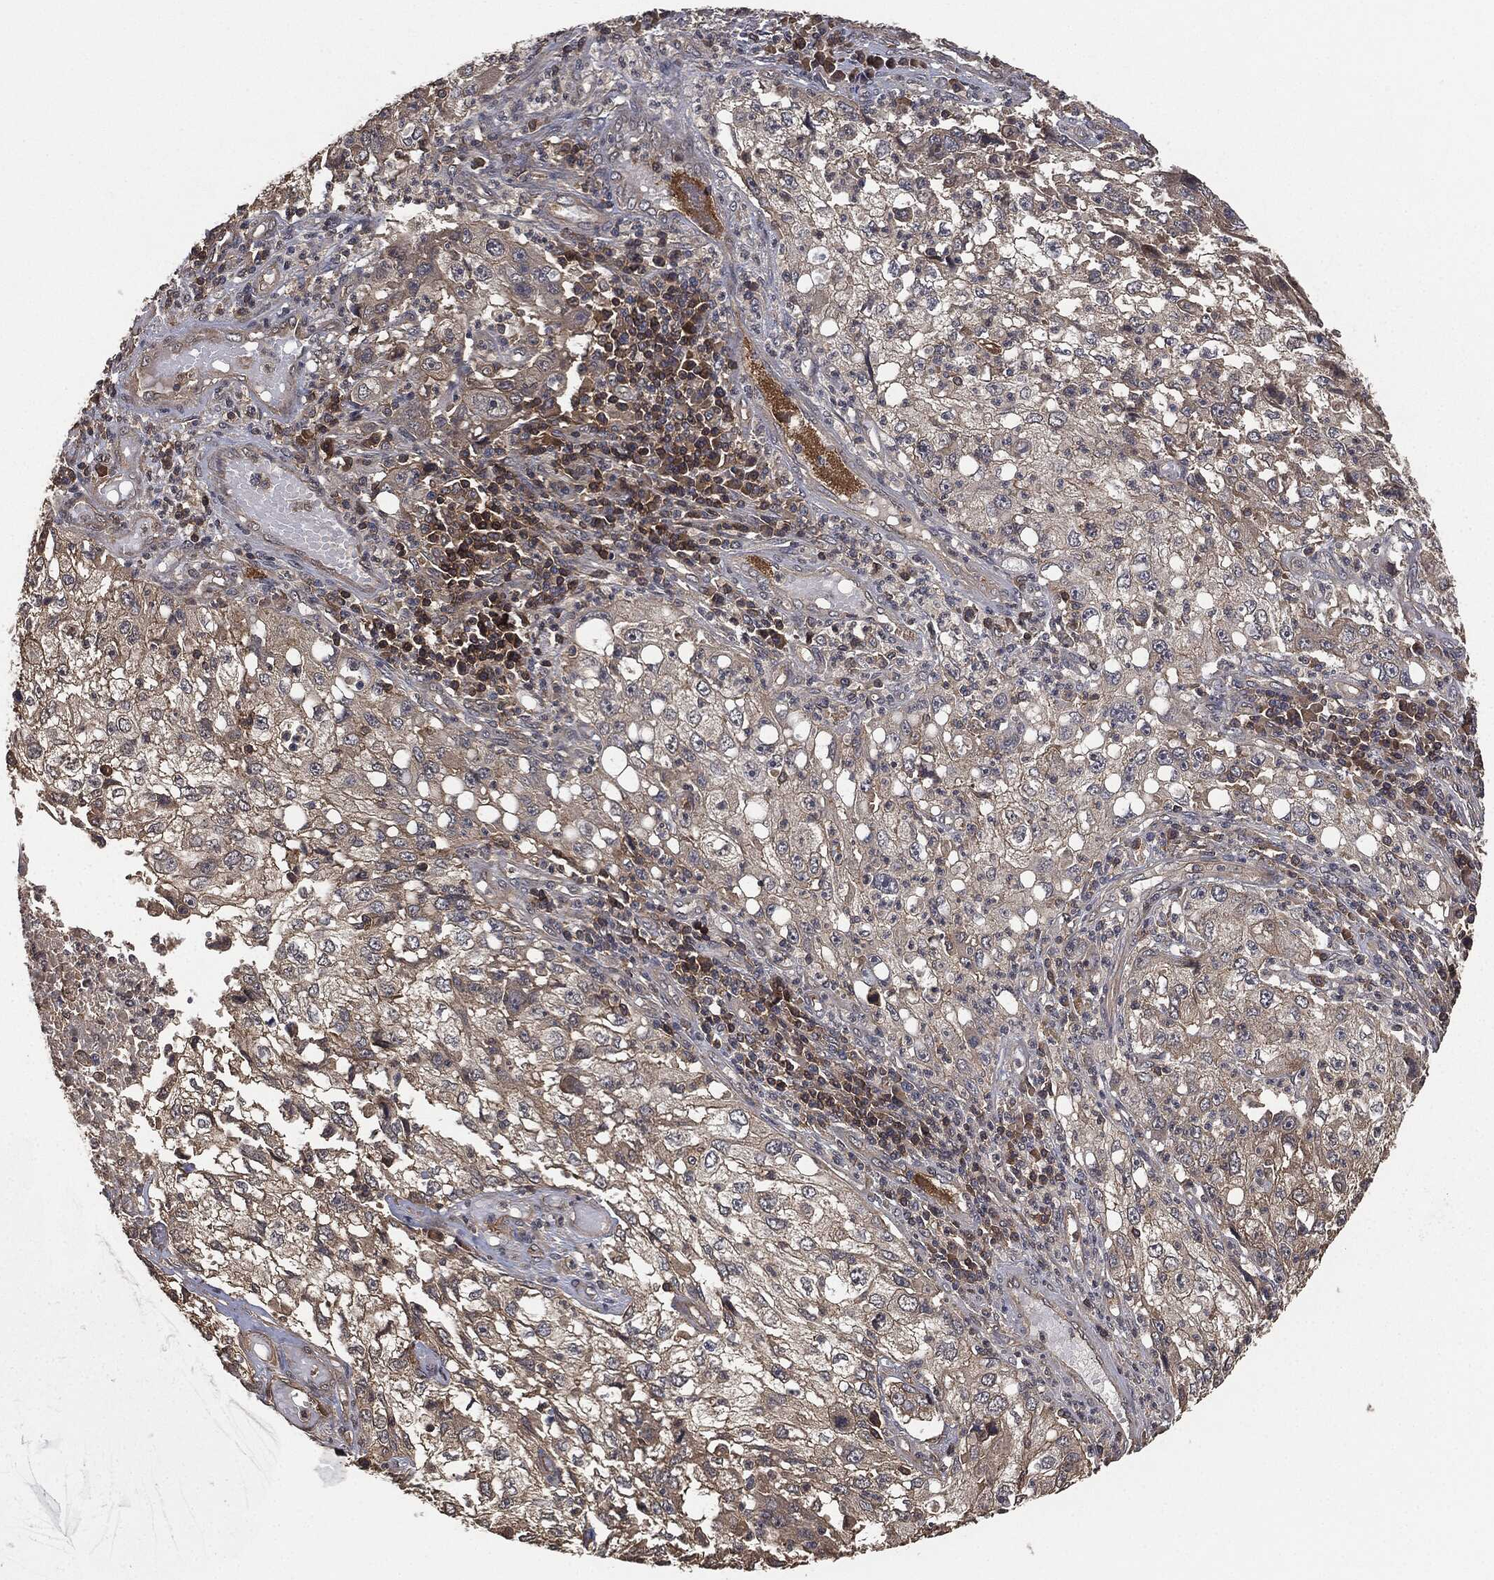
{"staining": {"intensity": "weak", "quantity": "<25%", "location": "cytoplasmic/membranous"}, "tissue": "cervical cancer", "cell_type": "Tumor cells", "image_type": "cancer", "snomed": [{"axis": "morphology", "description": "Squamous cell carcinoma, NOS"}, {"axis": "topography", "description": "Cervix"}], "caption": "Immunohistochemistry (IHC) photomicrograph of neoplastic tissue: human cervical cancer stained with DAB (3,3'-diaminobenzidine) displays no significant protein positivity in tumor cells.", "gene": "ERBIN", "patient": {"sex": "female", "age": 36}}